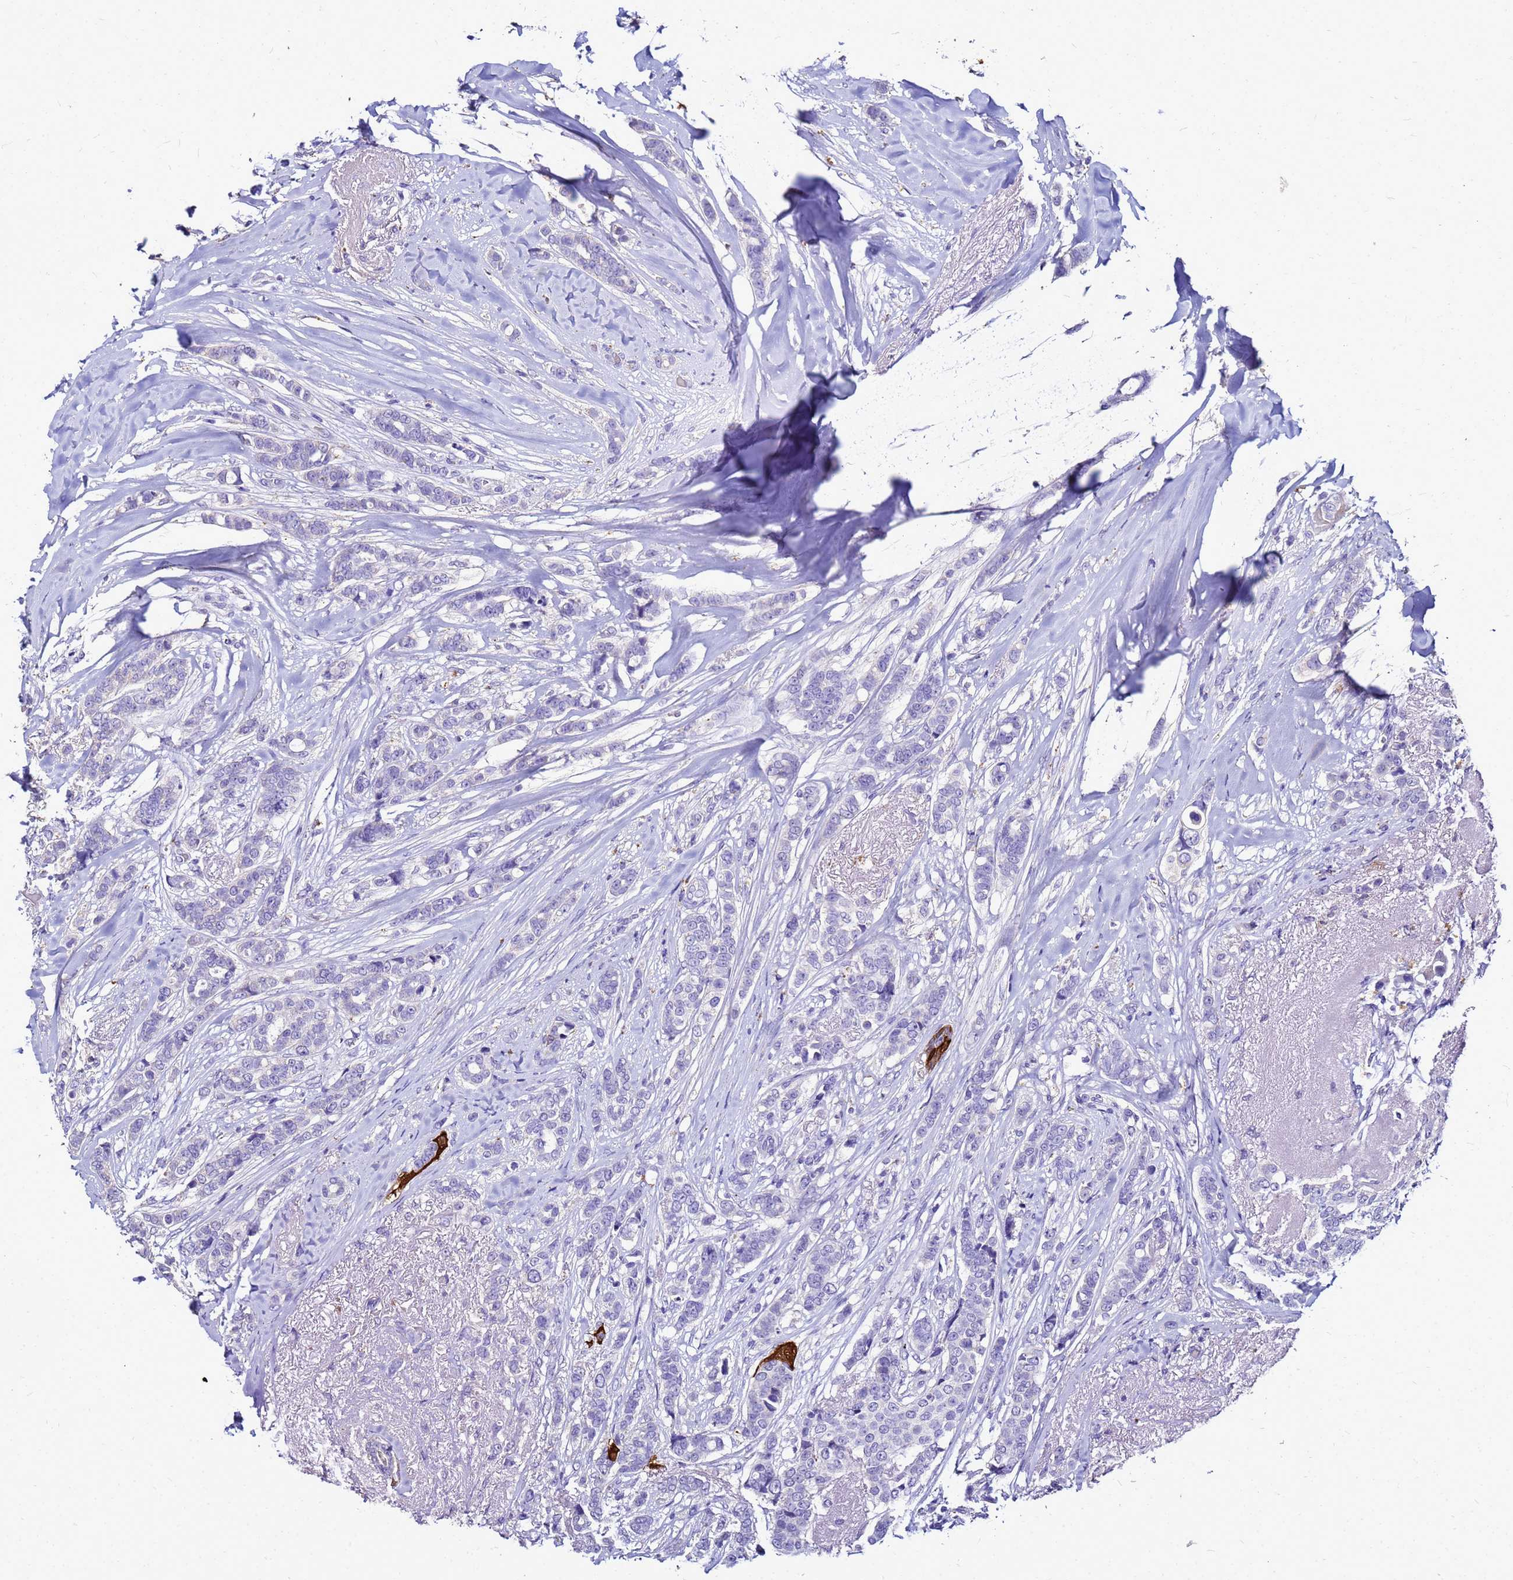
{"staining": {"intensity": "negative", "quantity": "none", "location": "none"}, "tissue": "breast cancer", "cell_type": "Tumor cells", "image_type": "cancer", "snomed": [{"axis": "morphology", "description": "Lobular carcinoma"}, {"axis": "topography", "description": "Breast"}], "caption": "A histopathology image of human breast lobular carcinoma is negative for staining in tumor cells.", "gene": "S100A2", "patient": {"sex": "female", "age": 51}}